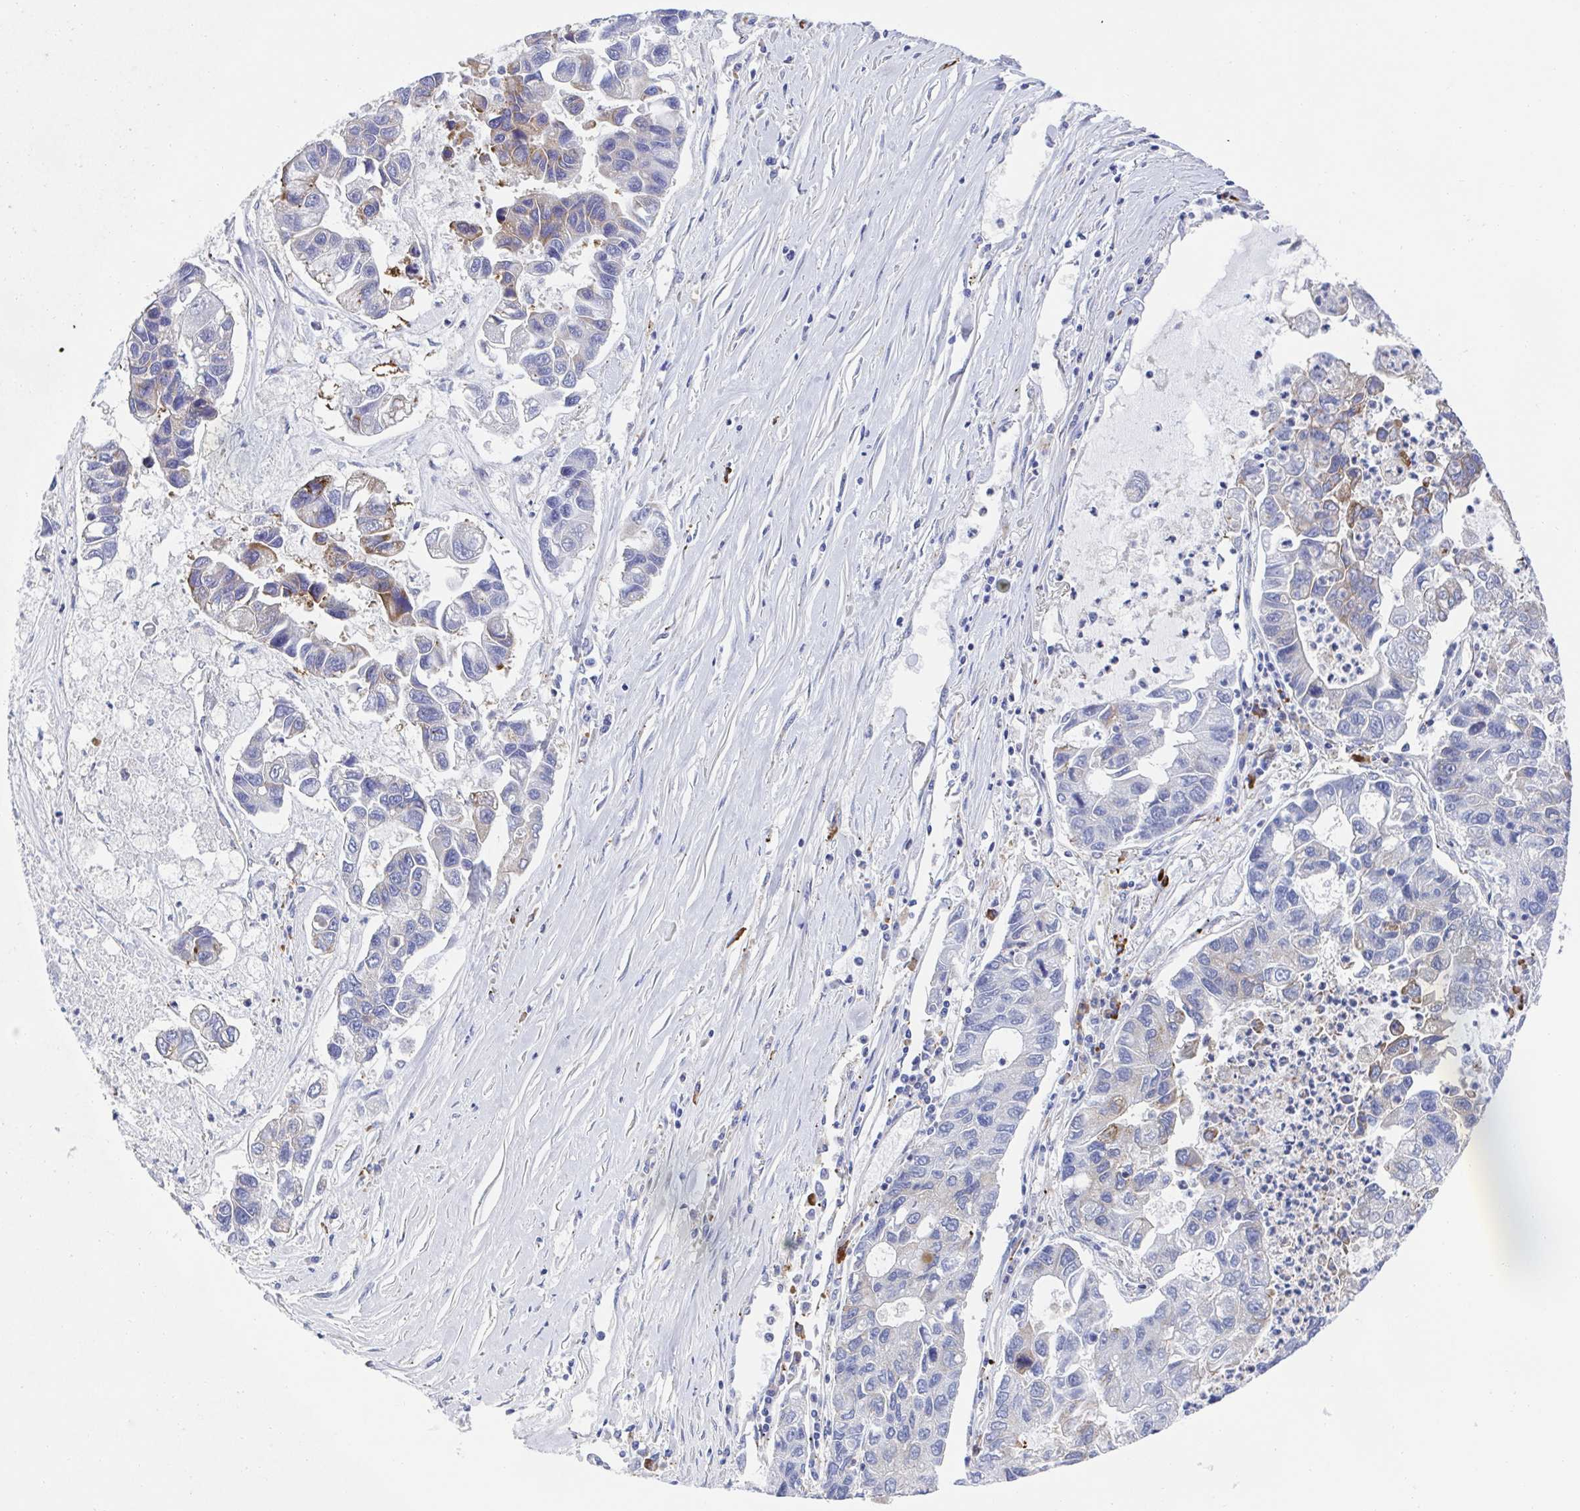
{"staining": {"intensity": "negative", "quantity": "none", "location": "none"}, "tissue": "lung cancer", "cell_type": "Tumor cells", "image_type": "cancer", "snomed": [{"axis": "morphology", "description": "Adenocarcinoma, NOS"}, {"axis": "topography", "description": "Bronchus"}, {"axis": "topography", "description": "Lung"}], "caption": "Immunohistochemical staining of human lung adenocarcinoma shows no significant positivity in tumor cells.", "gene": "KLC3", "patient": {"sex": "female", "age": 51}}